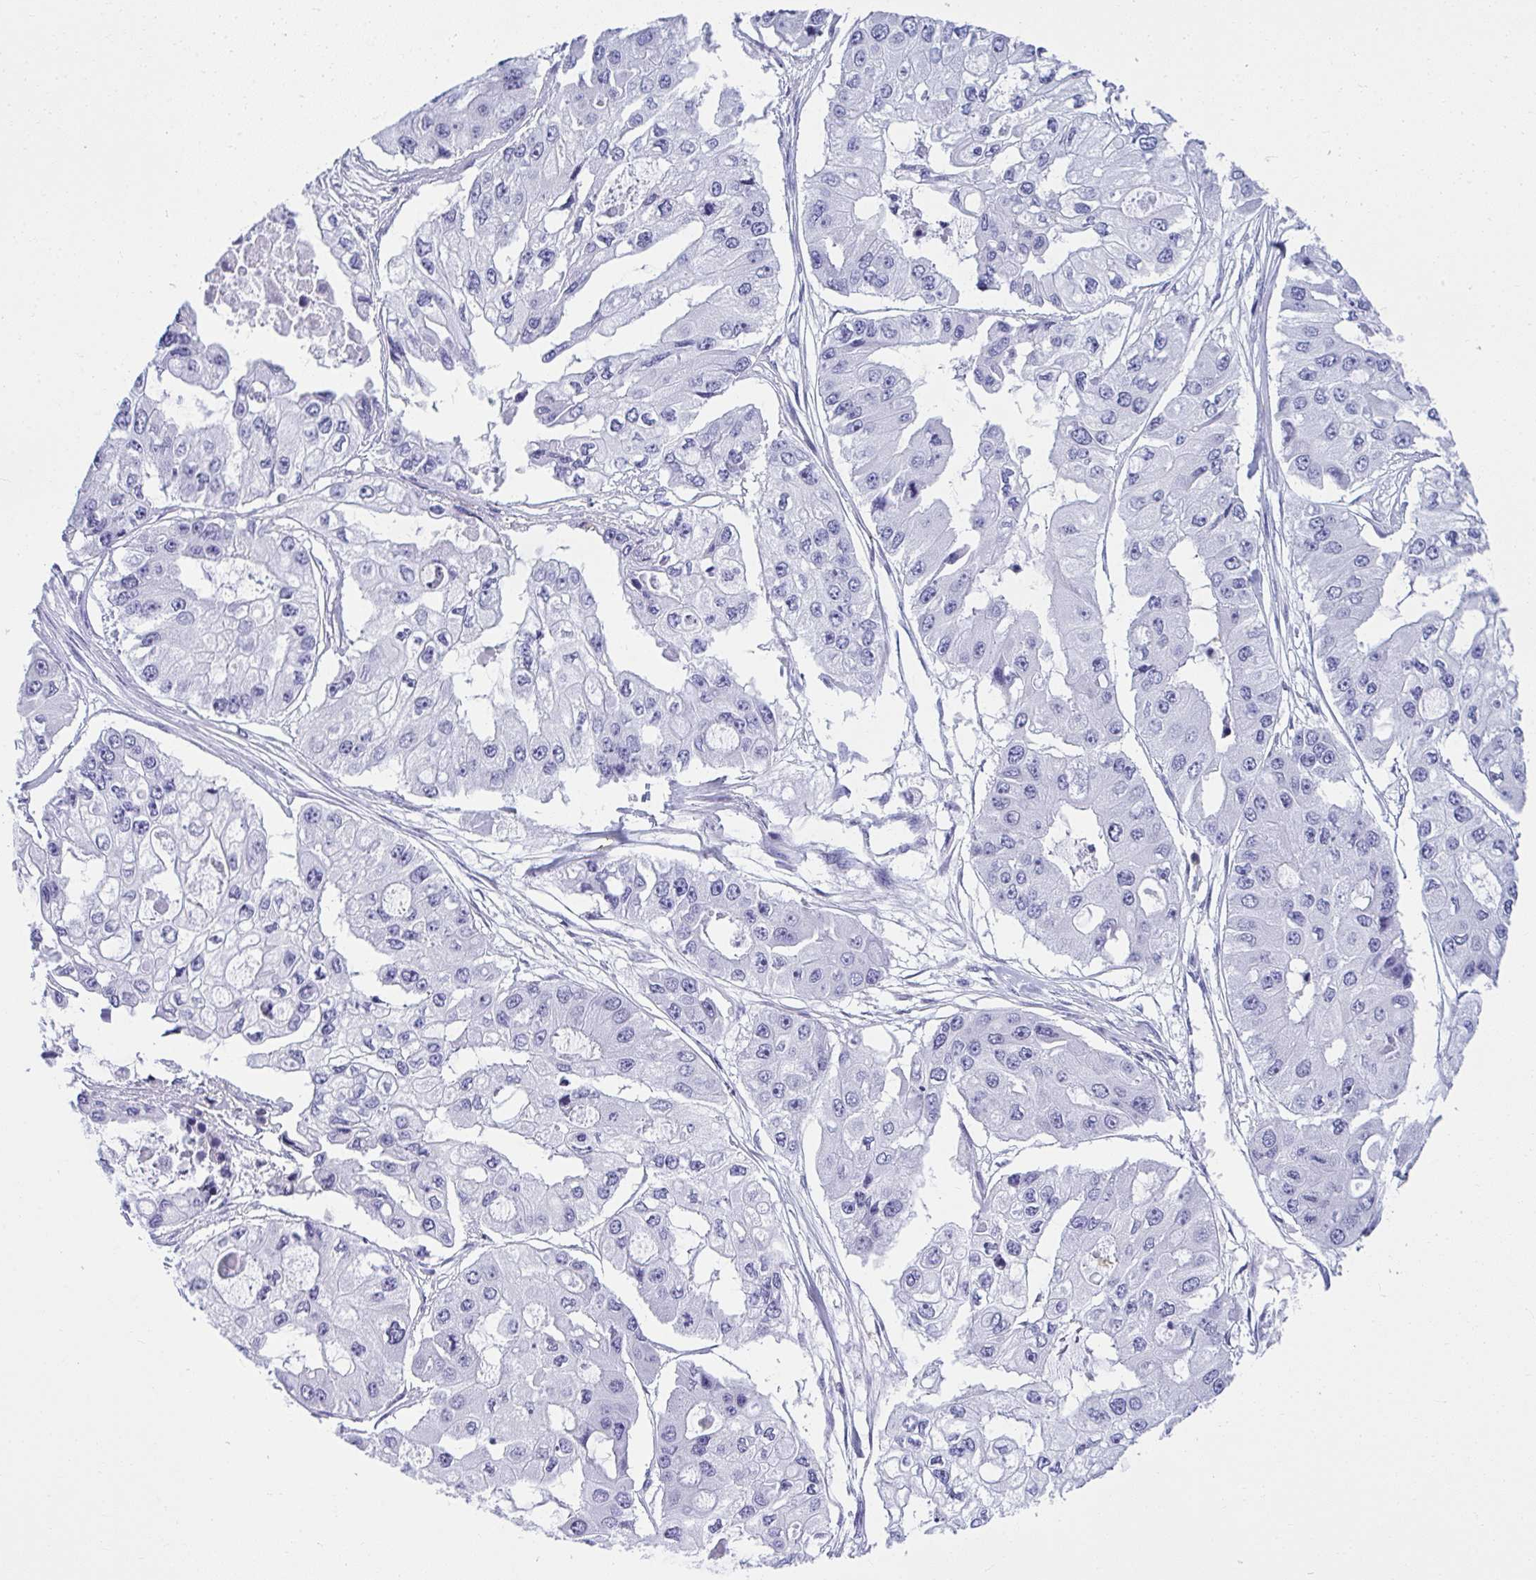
{"staining": {"intensity": "negative", "quantity": "none", "location": "none"}, "tissue": "ovarian cancer", "cell_type": "Tumor cells", "image_type": "cancer", "snomed": [{"axis": "morphology", "description": "Cystadenocarcinoma, serous, NOS"}, {"axis": "topography", "description": "Ovary"}], "caption": "Immunohistochemical staining of ovarian serous cystadenocarcinoma displays no significant staining in tumor cells.", "gene": "SPN", "patient": {"sex": "female", "age": 56}}